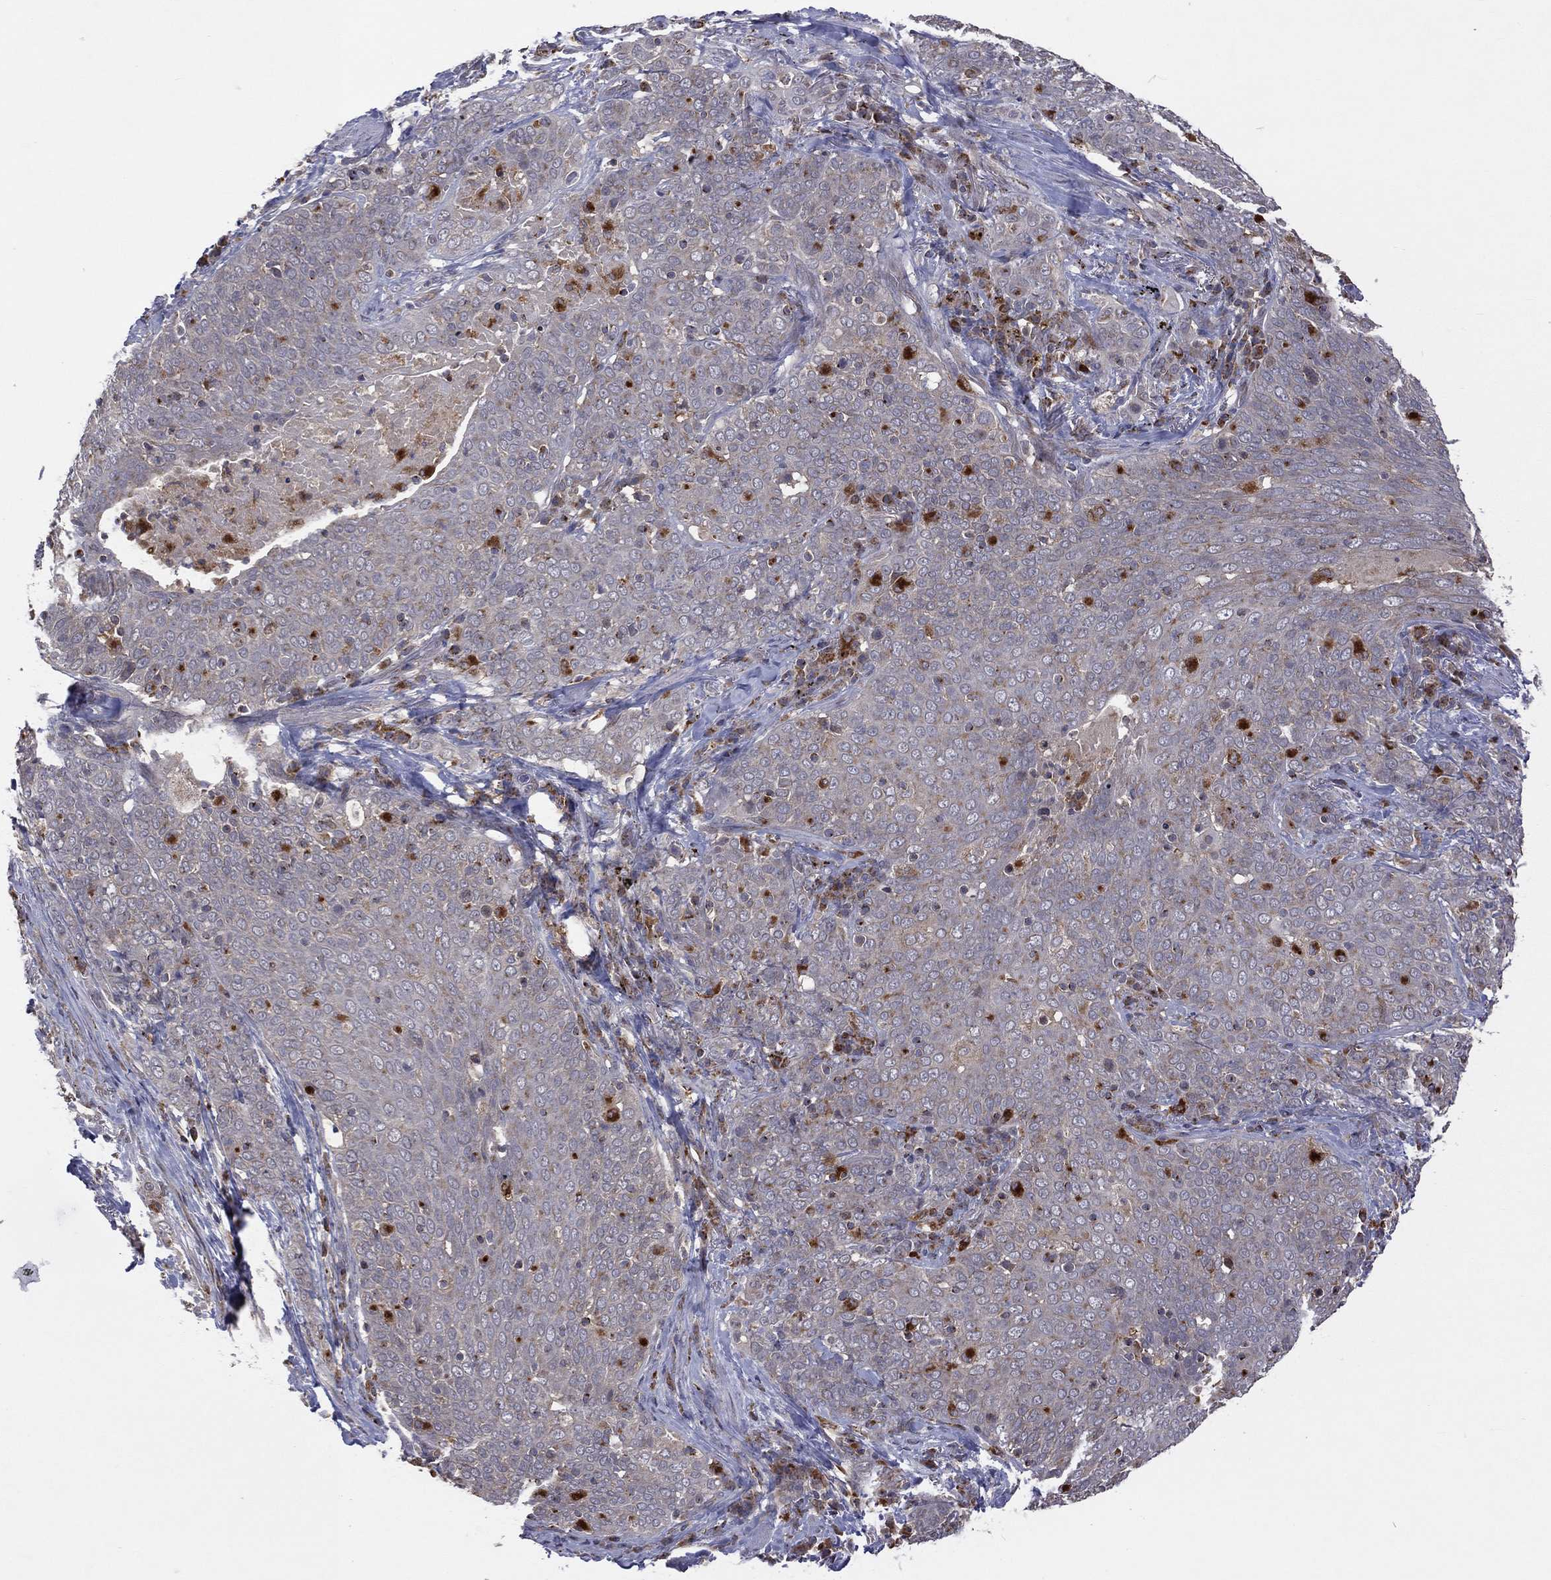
{"staining": {"intensity": "negative", "quantity": "none", "location": "none"}, "tissue": "lung cancer", "cell_type": "Tumor cells", "image_type": "cancer", "snomed": [{"axis": "morphology", "description": "Squamous cell carcinoma, NOS"}, {"axis": "topography", "description": "Lung"}], "caption": "Immunohistochemistry histopathology image of human lung squamous cell carcinoma stained for a protein (brown), which exhibits no expression in tumor cells. (Immunohistochemistry, brightfield microscopy, high magnification).", "gene": "STARD3", "patient": {"sex": "male", "age": 82}}